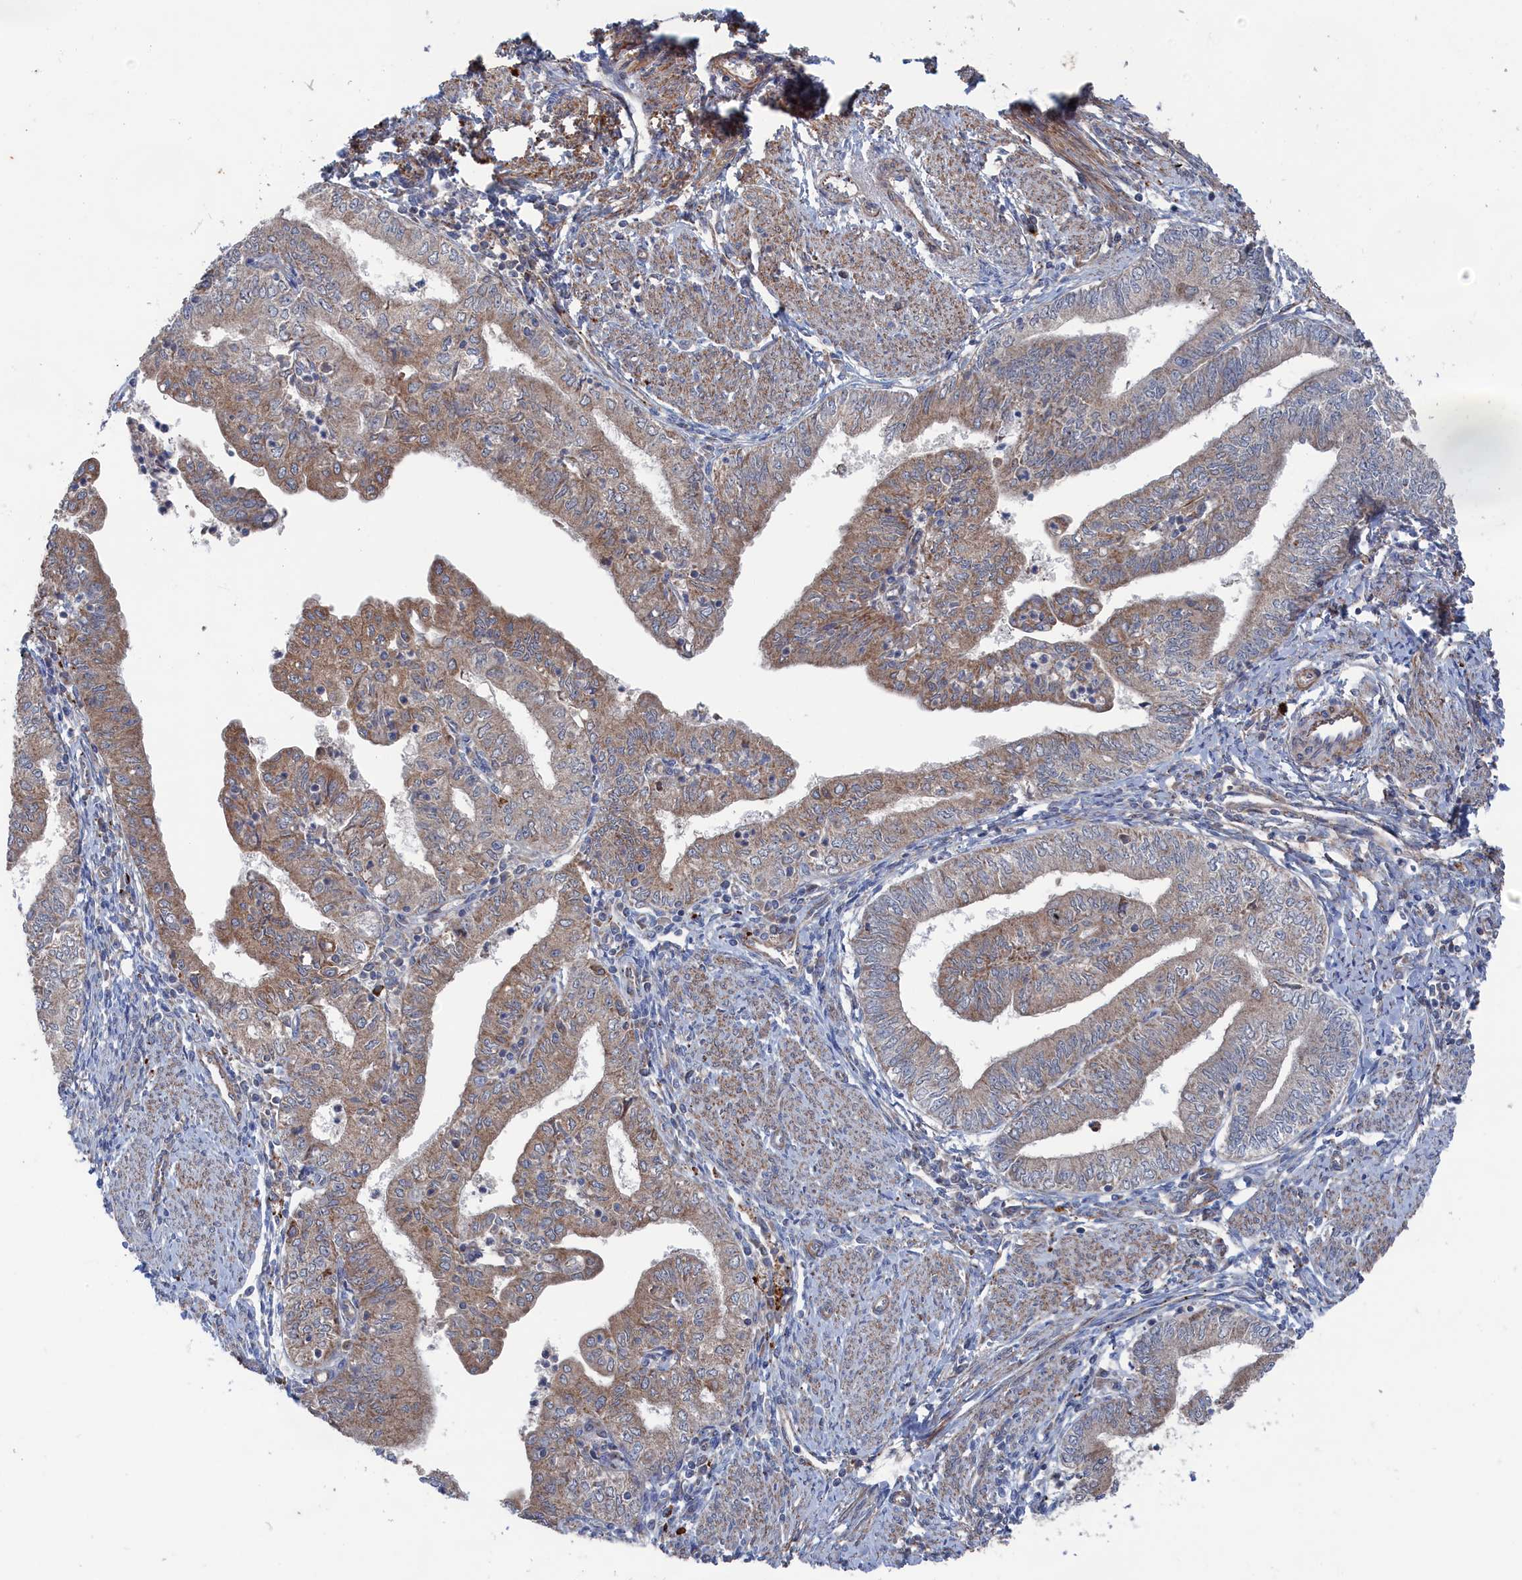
{"staining": {"intensity": "weak", "quantity": ">75%", "location": "cytoplasmic/membranous"}, "tissue": "endometrial cancer", "cell_type": "Tumor cells", "image_type": "cancer", "snomed": [{"axis": "morphology", "description": "Adenocarcinoma, NOS"}, {"axis": "topography", "description": "Endometrium"}], "caption": "High-power microscopy captured an IHC image of endometrial cancer, revealing weak cytoplasmic/membranous expression in about >75% of tumor cells.", "gene": "FILIP1L", "patient": {"sex": "female", "age": 66}}